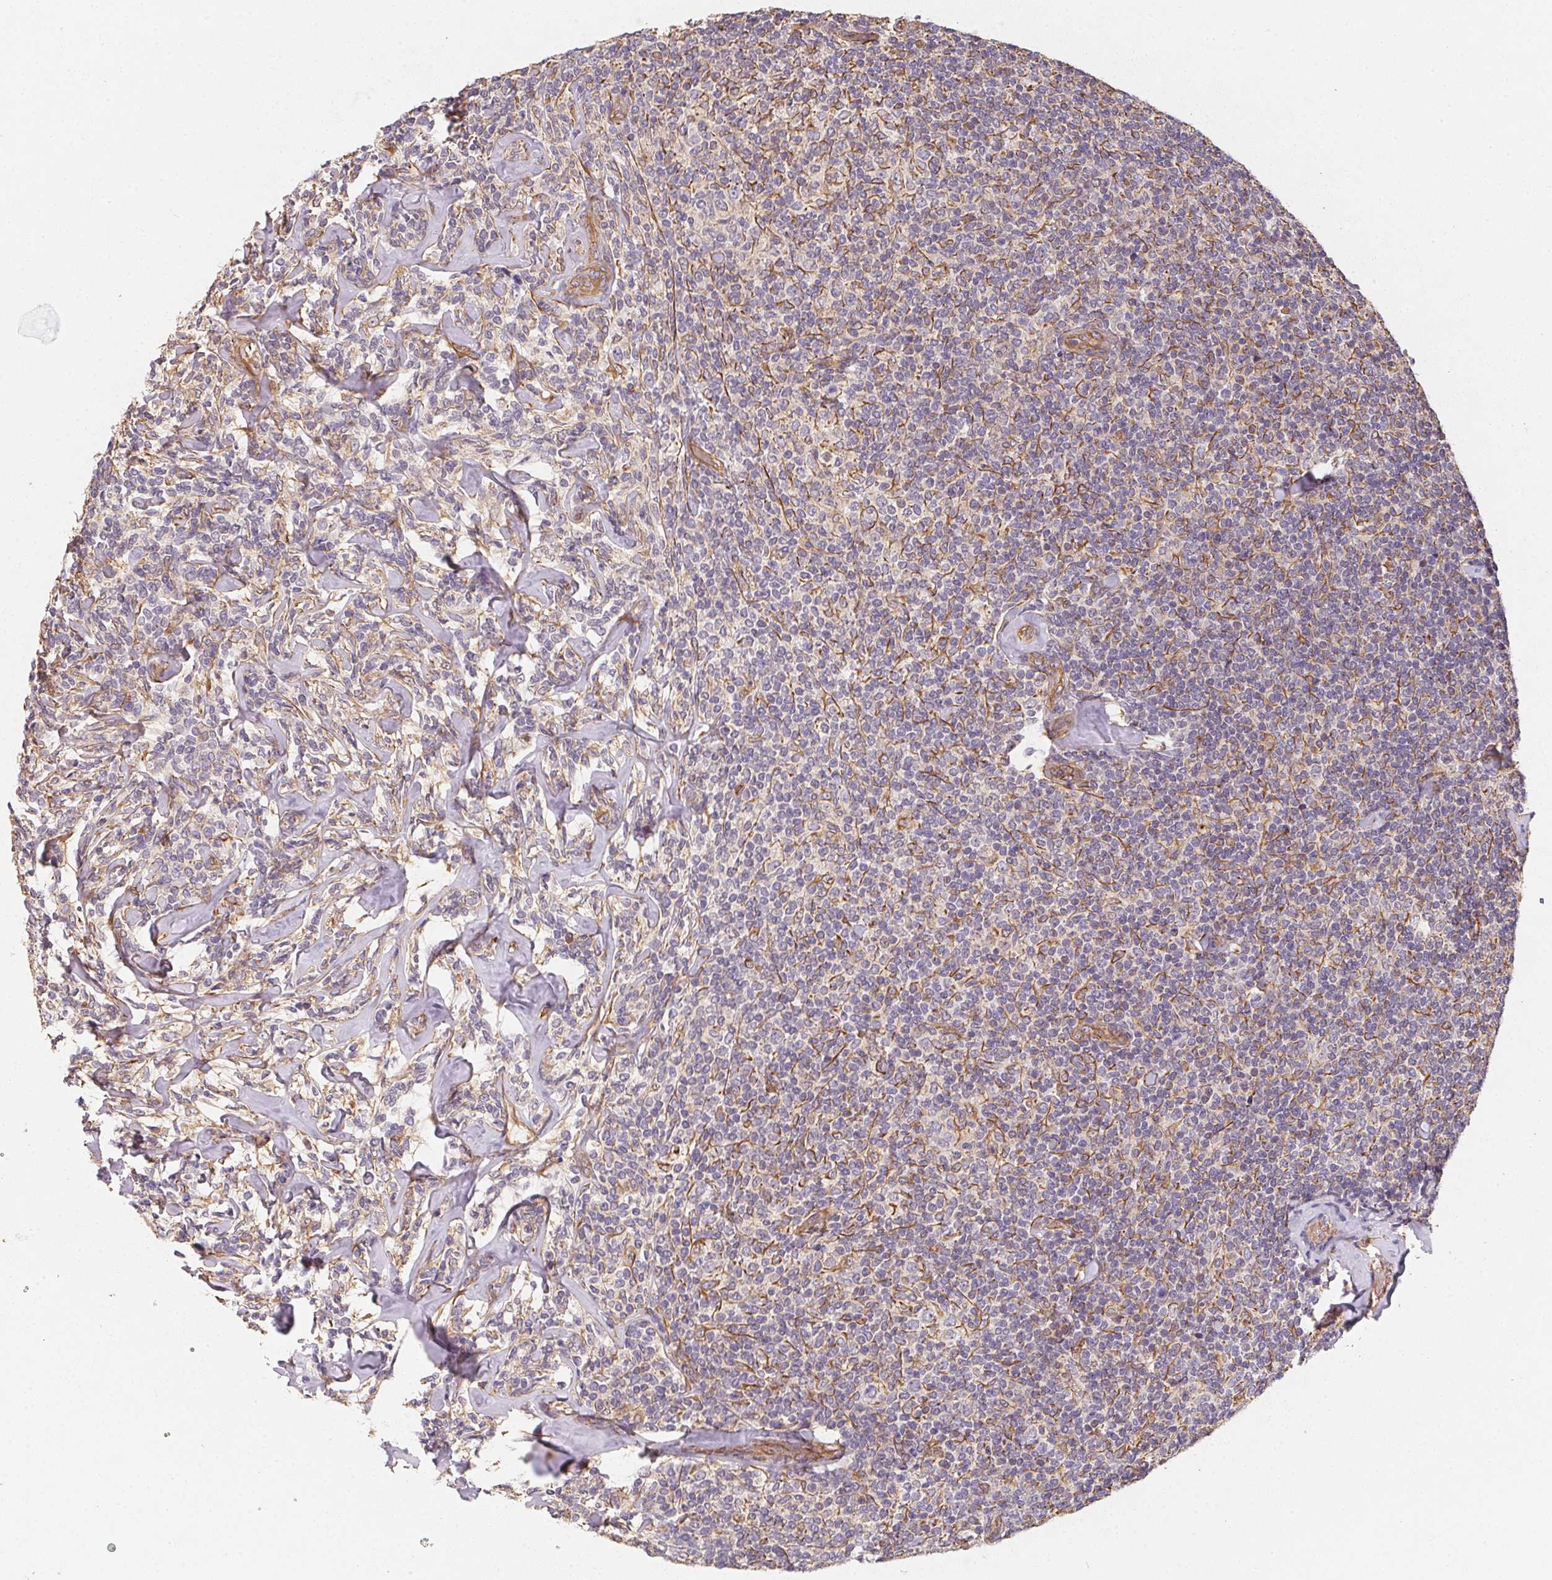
{"staining": {"intensity": "negative", "quantity": "none", "location": "none"}, "tissue": "lymphoma", "cell_type": "Tumor cells", "image_type": "cancer", "snomed": [{"axis": "morphology", "description": "Malignant lymphoma, non-Hodgkin's type, Low grade"}, {"axis": "topography", "description": "Lymph node"}], "caption": "A photomicrograph of human lymphoma is negative for staining in tumor cells.", "gene": "TBKBP1", "patient": {"sex": "female", "age": 56}}